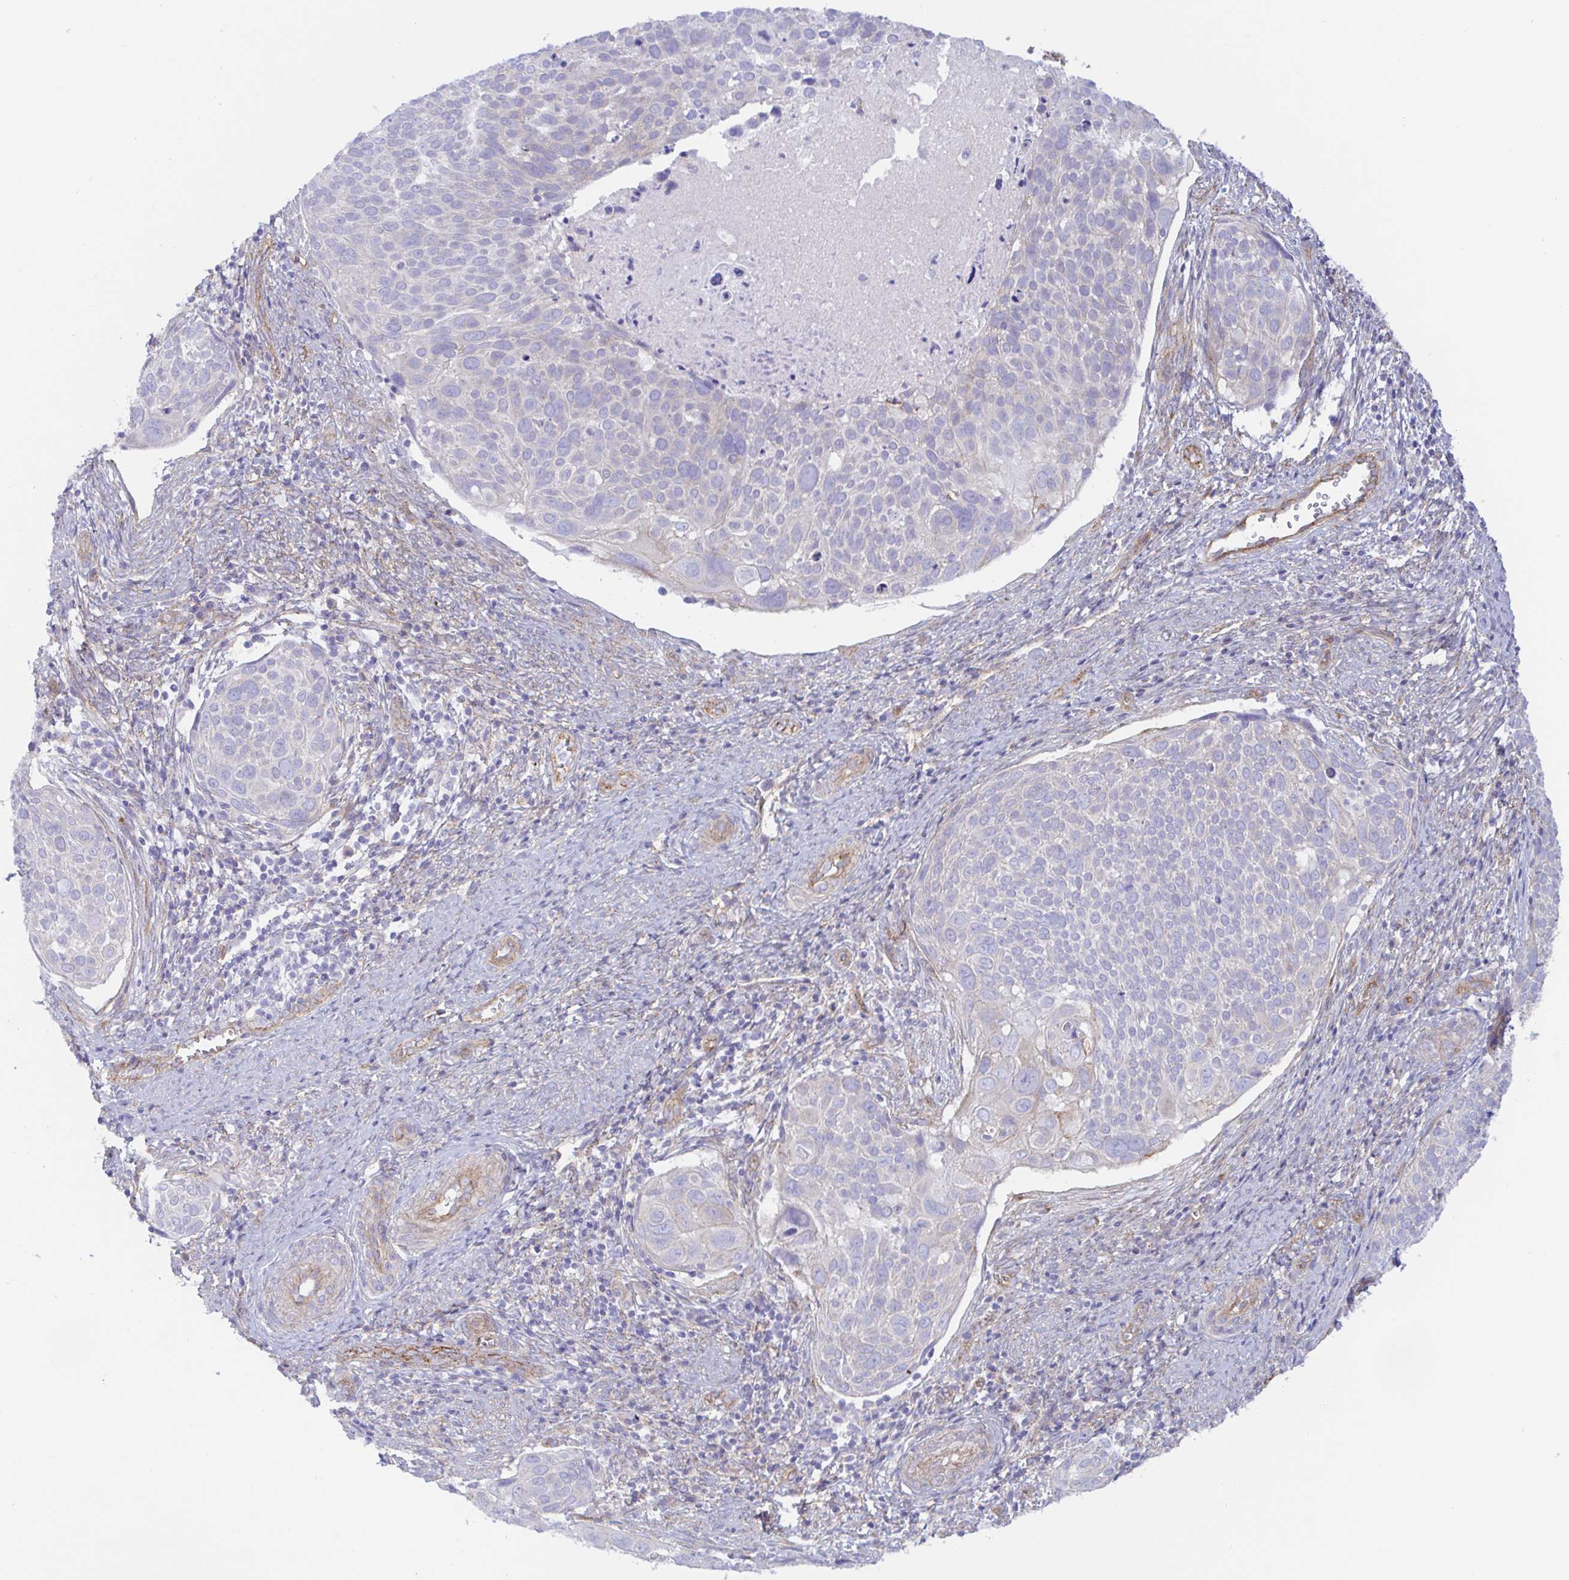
{"staining": {"intensity": "negative", "quantity": "none", "location": "none"}, "tissue": "cervical cancer", "cell_type": "Tumor cells", "image_type": "cancer", "snomed": [{"axis": "morphology", "description": "Squamous cell carcinoma, NOS"}, {"axis": "topography", "description": "Cervix"}], "caption": "Histopathology image shows no significant protein expression in tumor cells of cervical cancer (squamous cell carcinoma).", "gene": "ARL4D", "patient": {"sex": "female", "age": 39}}